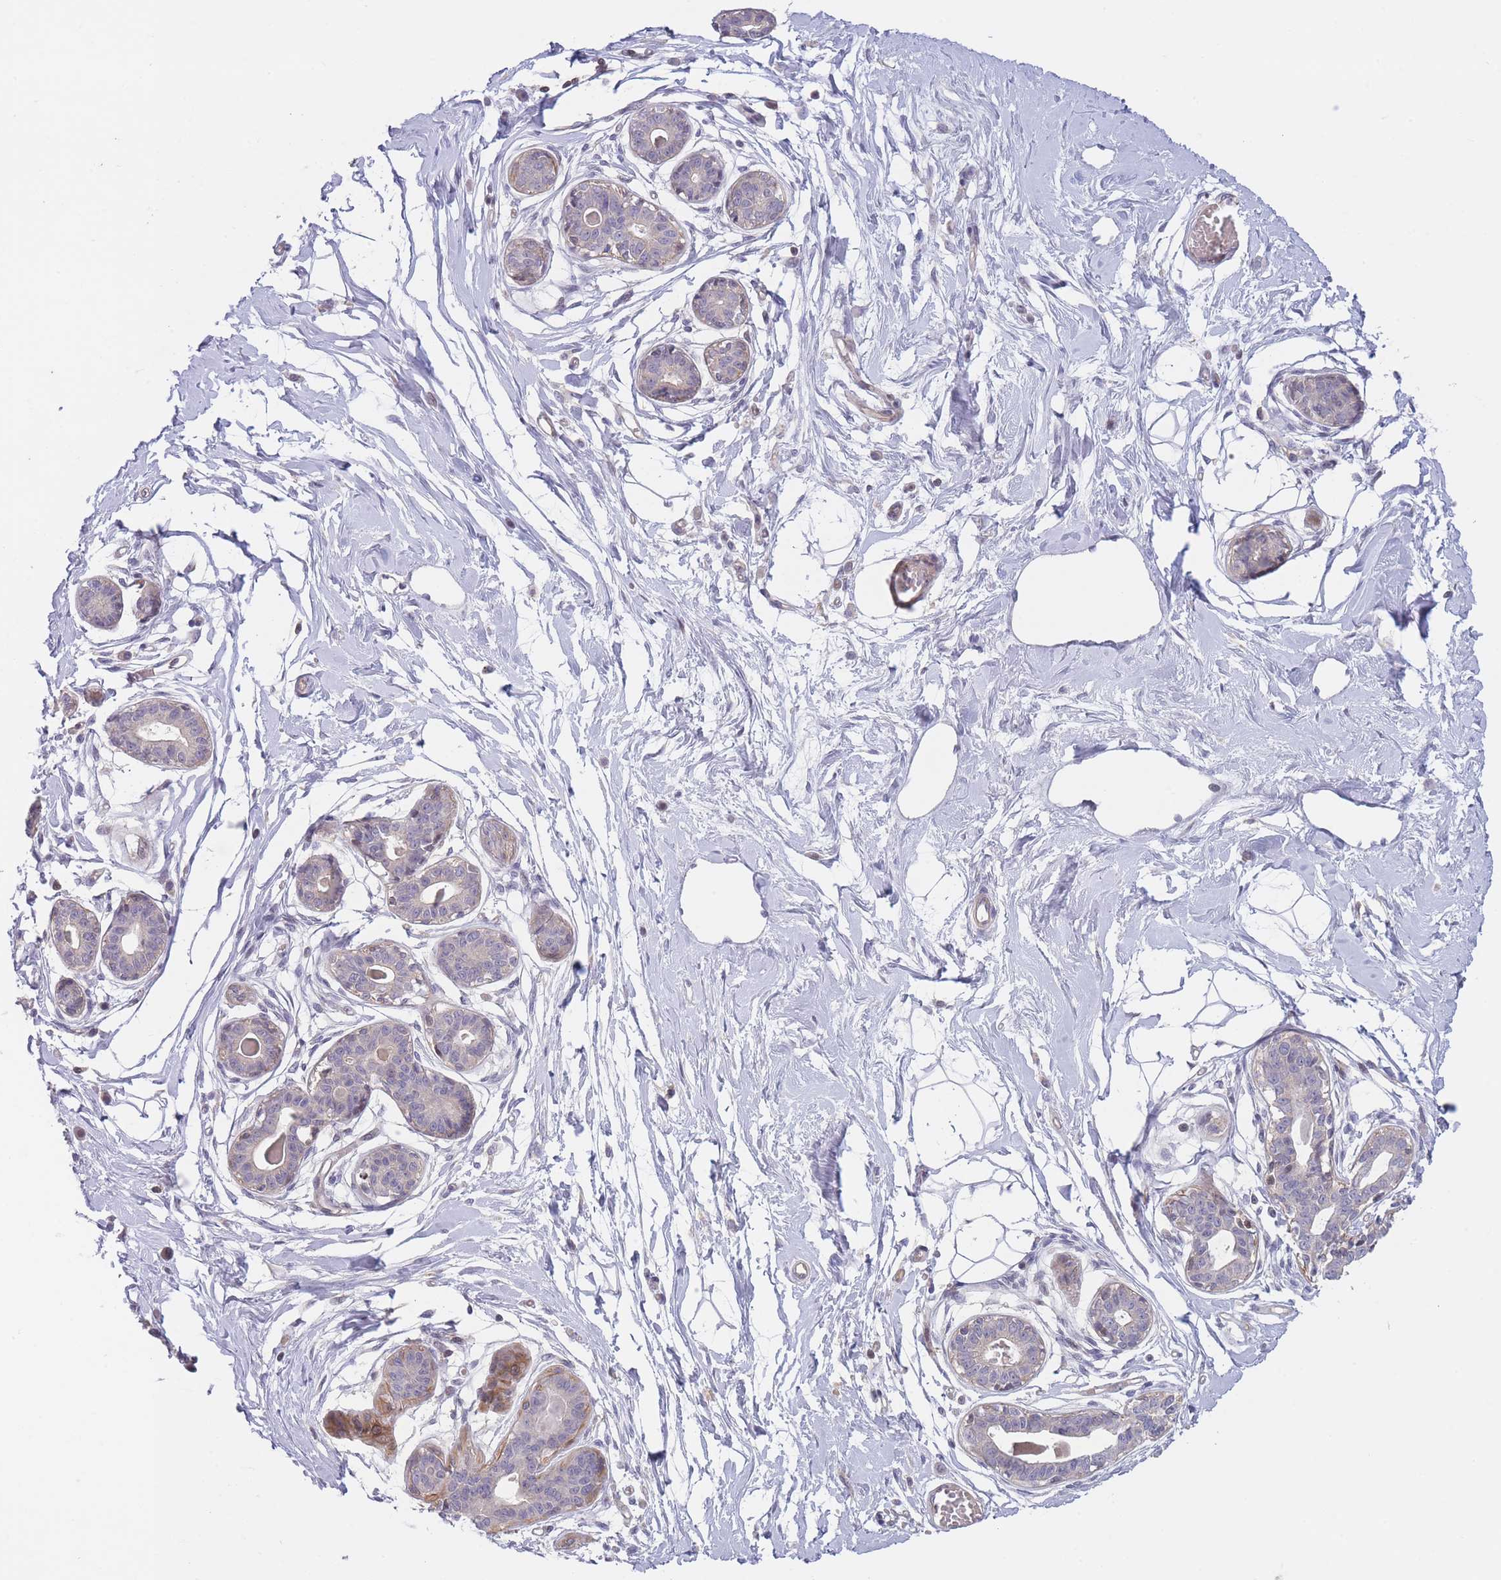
{"staining": {"intensity": "negative", "quantity": "none", "location": "none"}, "tissue": "breast", "cell_type": "Adipocytes", "image_type": "normal", "snomed": [{"axis": "morphology", "description": "Normal tissue, NOS"}, {"axis": "topography", "description": "Breast"}], "caption": "Histopathology image shows no significant protein staining in adipocytes of unremarkable breast. The staining is performed using DAB (3,3'-diaminobenzidine) brown chromogen with nuclei counter-stained in using hematoxylin.", "gene": "SLC35F5", "patient": {"sex": "female", "age": 45}}